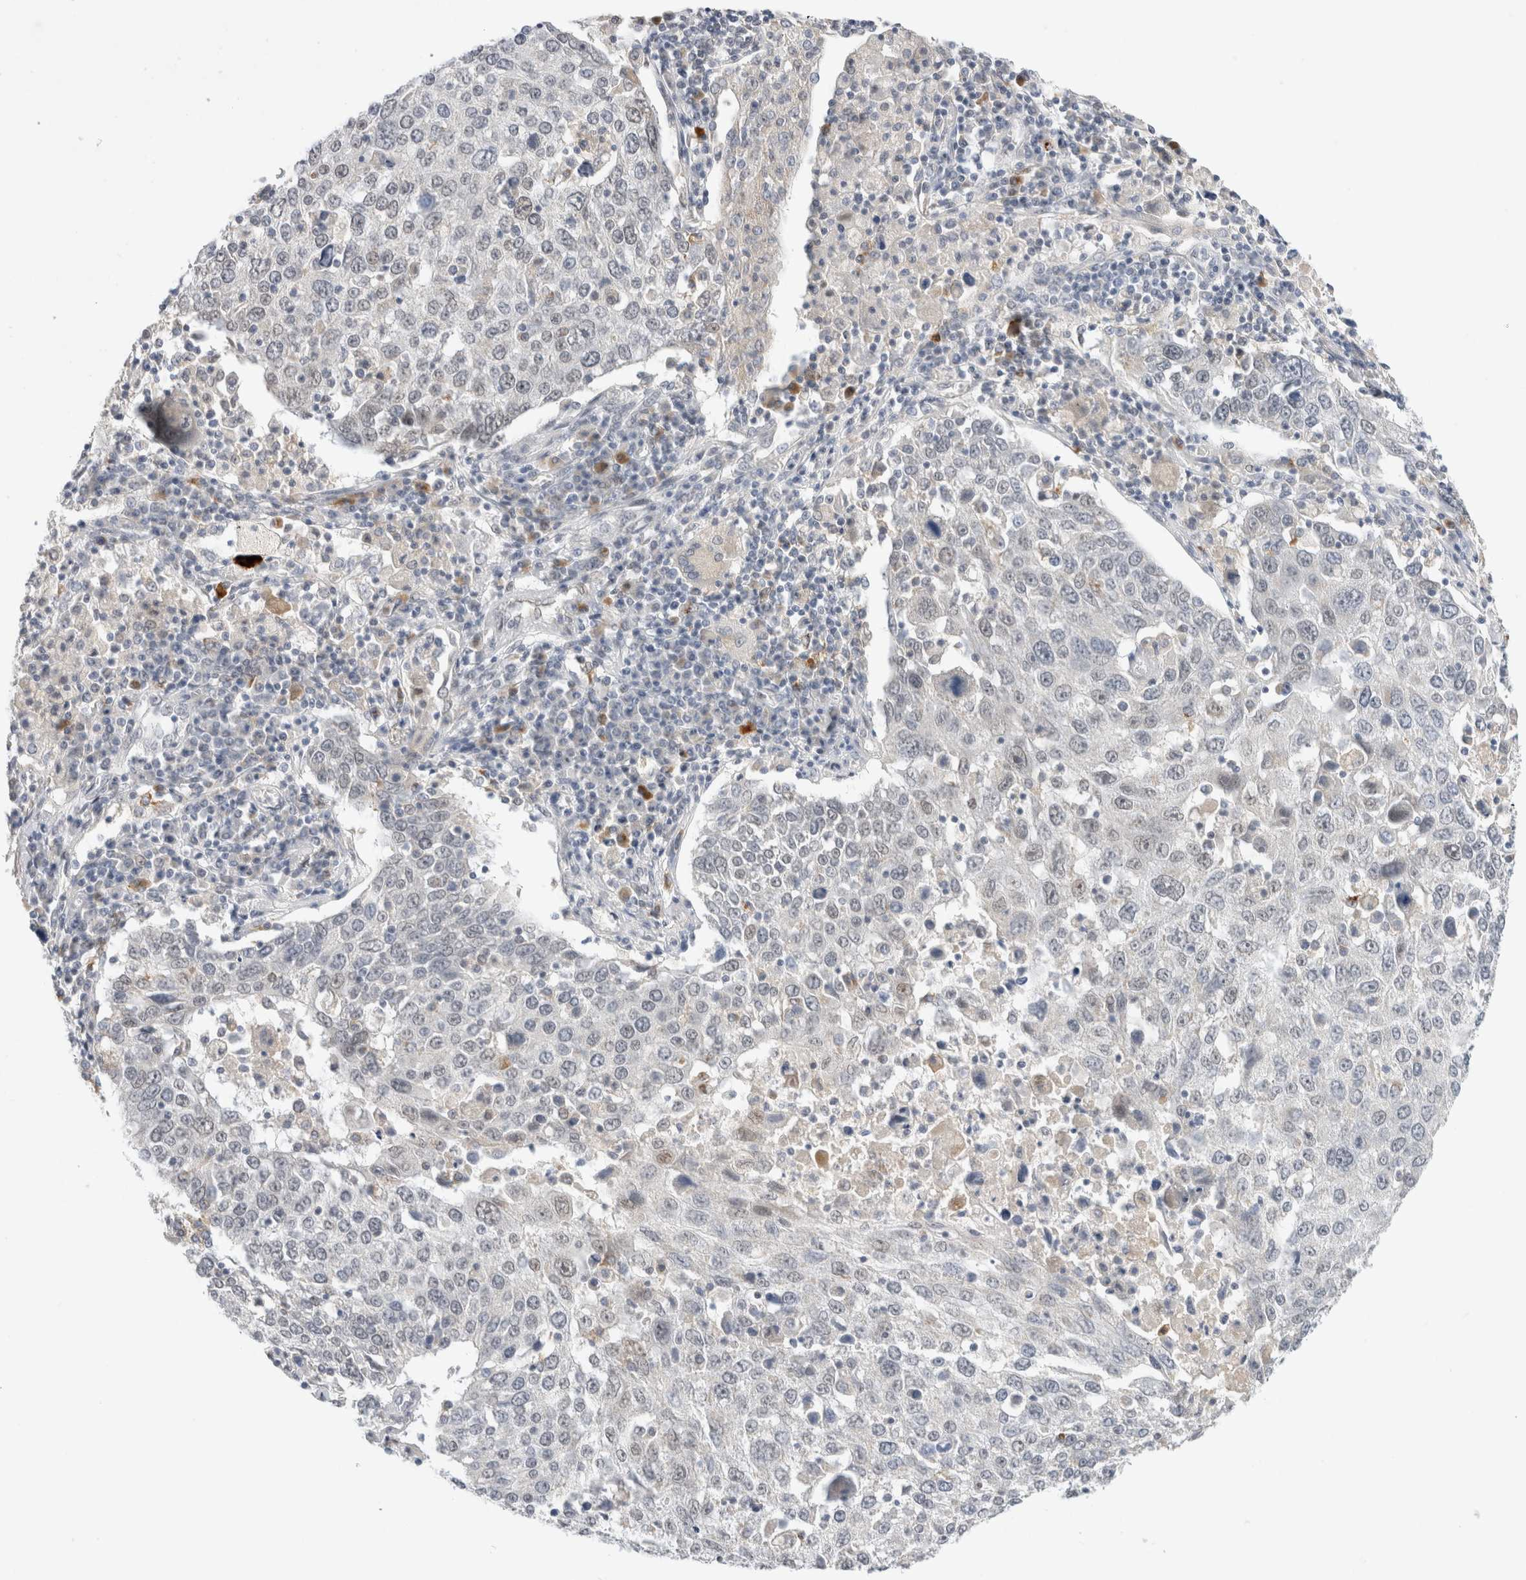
{"staining": {"intensity": "negative", "quantity": "none", "location": "none"}, "tissue": "lung cancer", "cell_type": "Tumor cells", "image_type": "cancer", "snomed": [{"axis": "morphology", "description": "Squamous cell carcinoma, NOS"}, {"axis": "topography", "description": "Lung"}], "caption": "This is an IHC image of human lung squamous cell carcinoma. There is no staining in tumor cells.", "gene": "SLC22A12", "patient": {"sex": "male", "age": 65}}